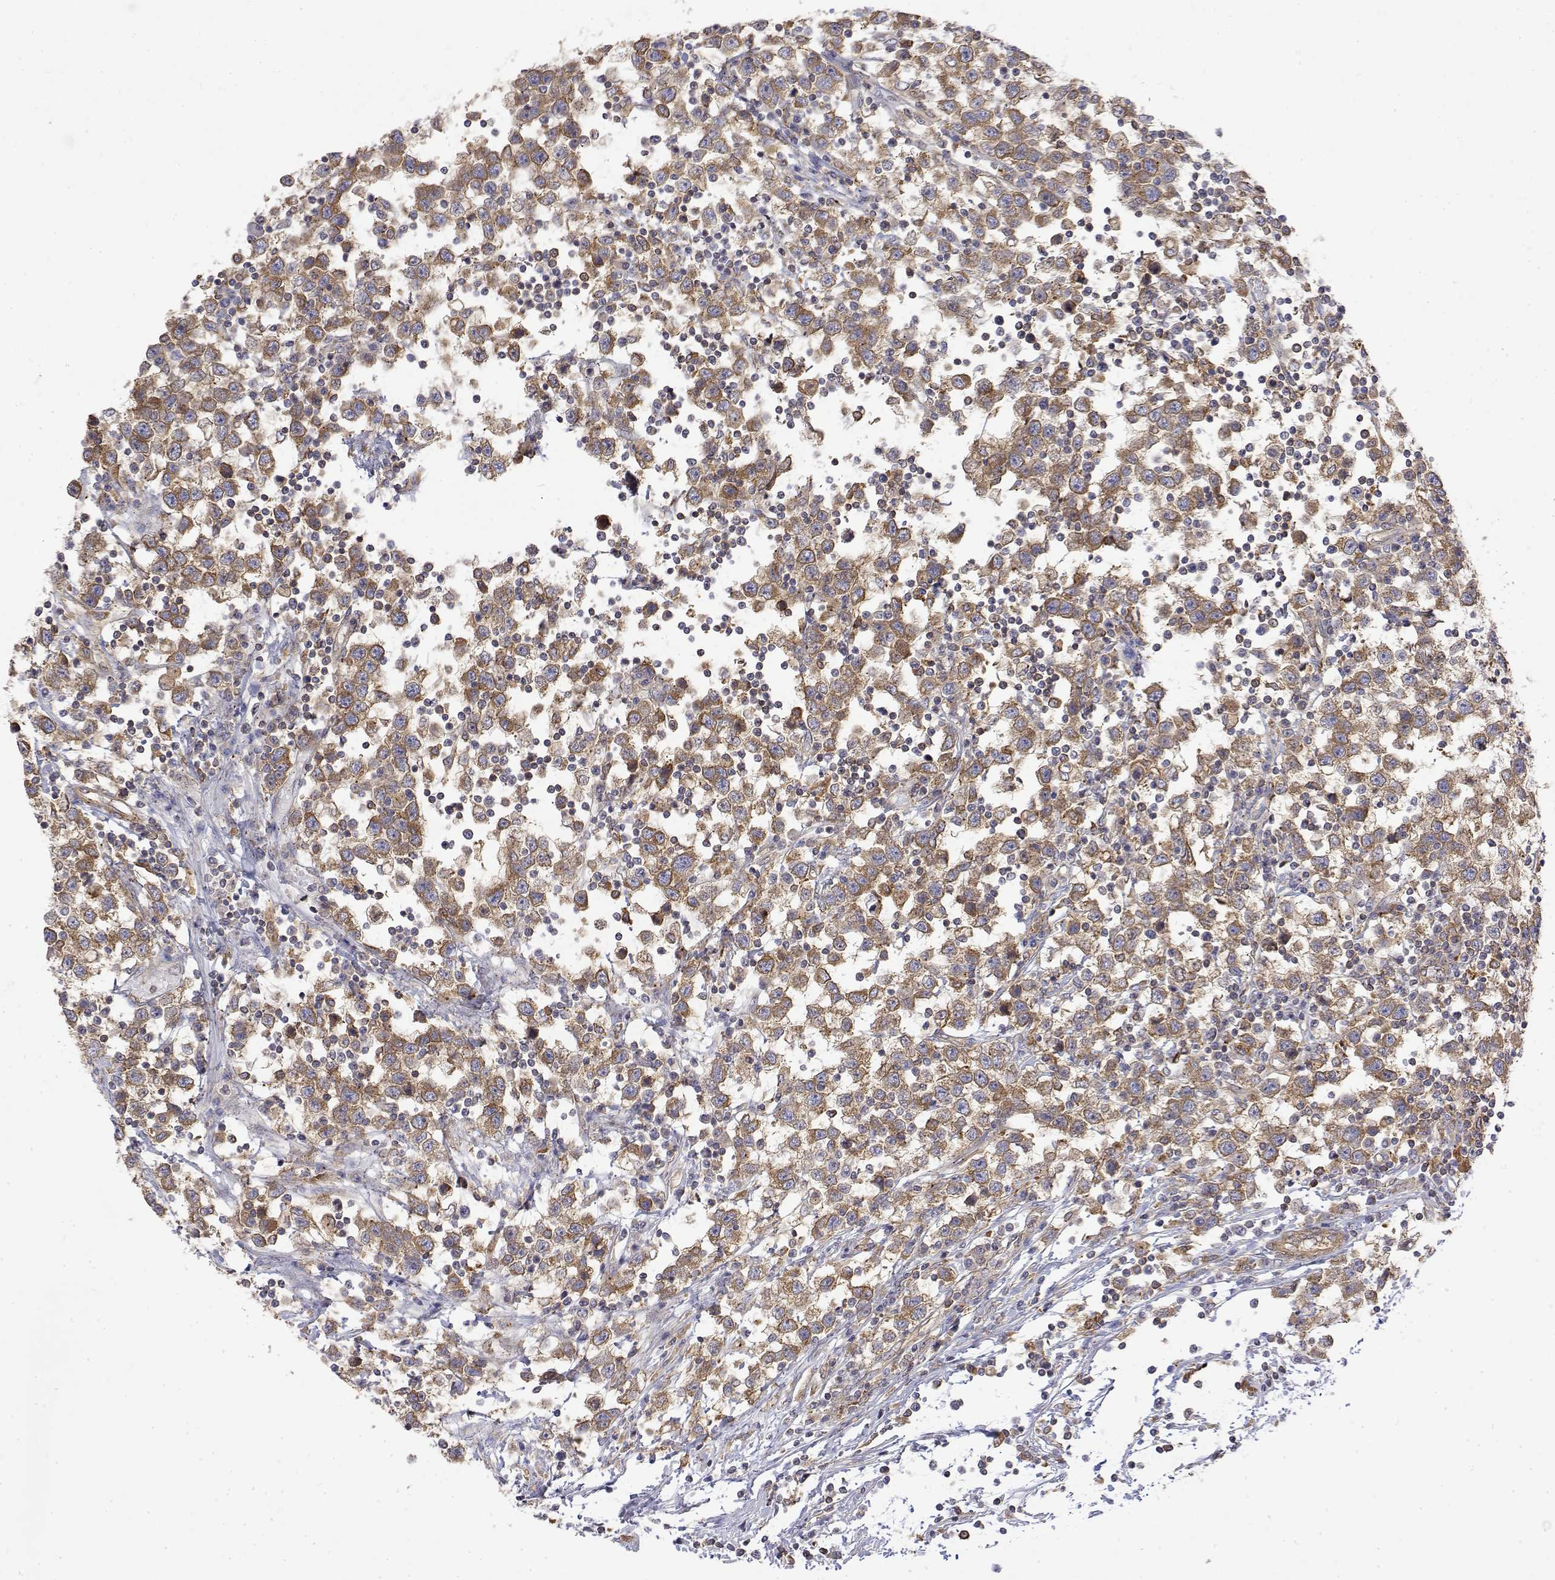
{"staining": {"intensity": "moderate", "quantity": ">75%", "location": "cytoplasmic/membranous"}, "tissue": "testis cancer", "cell_type": "Tumor cells", "image_type": "cancer", "snomed": [{"axis": "morphology", "description": "Seminoma, NOS"}, {"axis": "topography", "description": "Testis"}], "caption": "Immunohistochemical staining of testis seminoma shows medium levels of moderate cytoplasmic/membranous protein expression in about >75% of tumor cells.", "gene": "PACSIN2", "patient": {"sex": "male", "age": 34}}